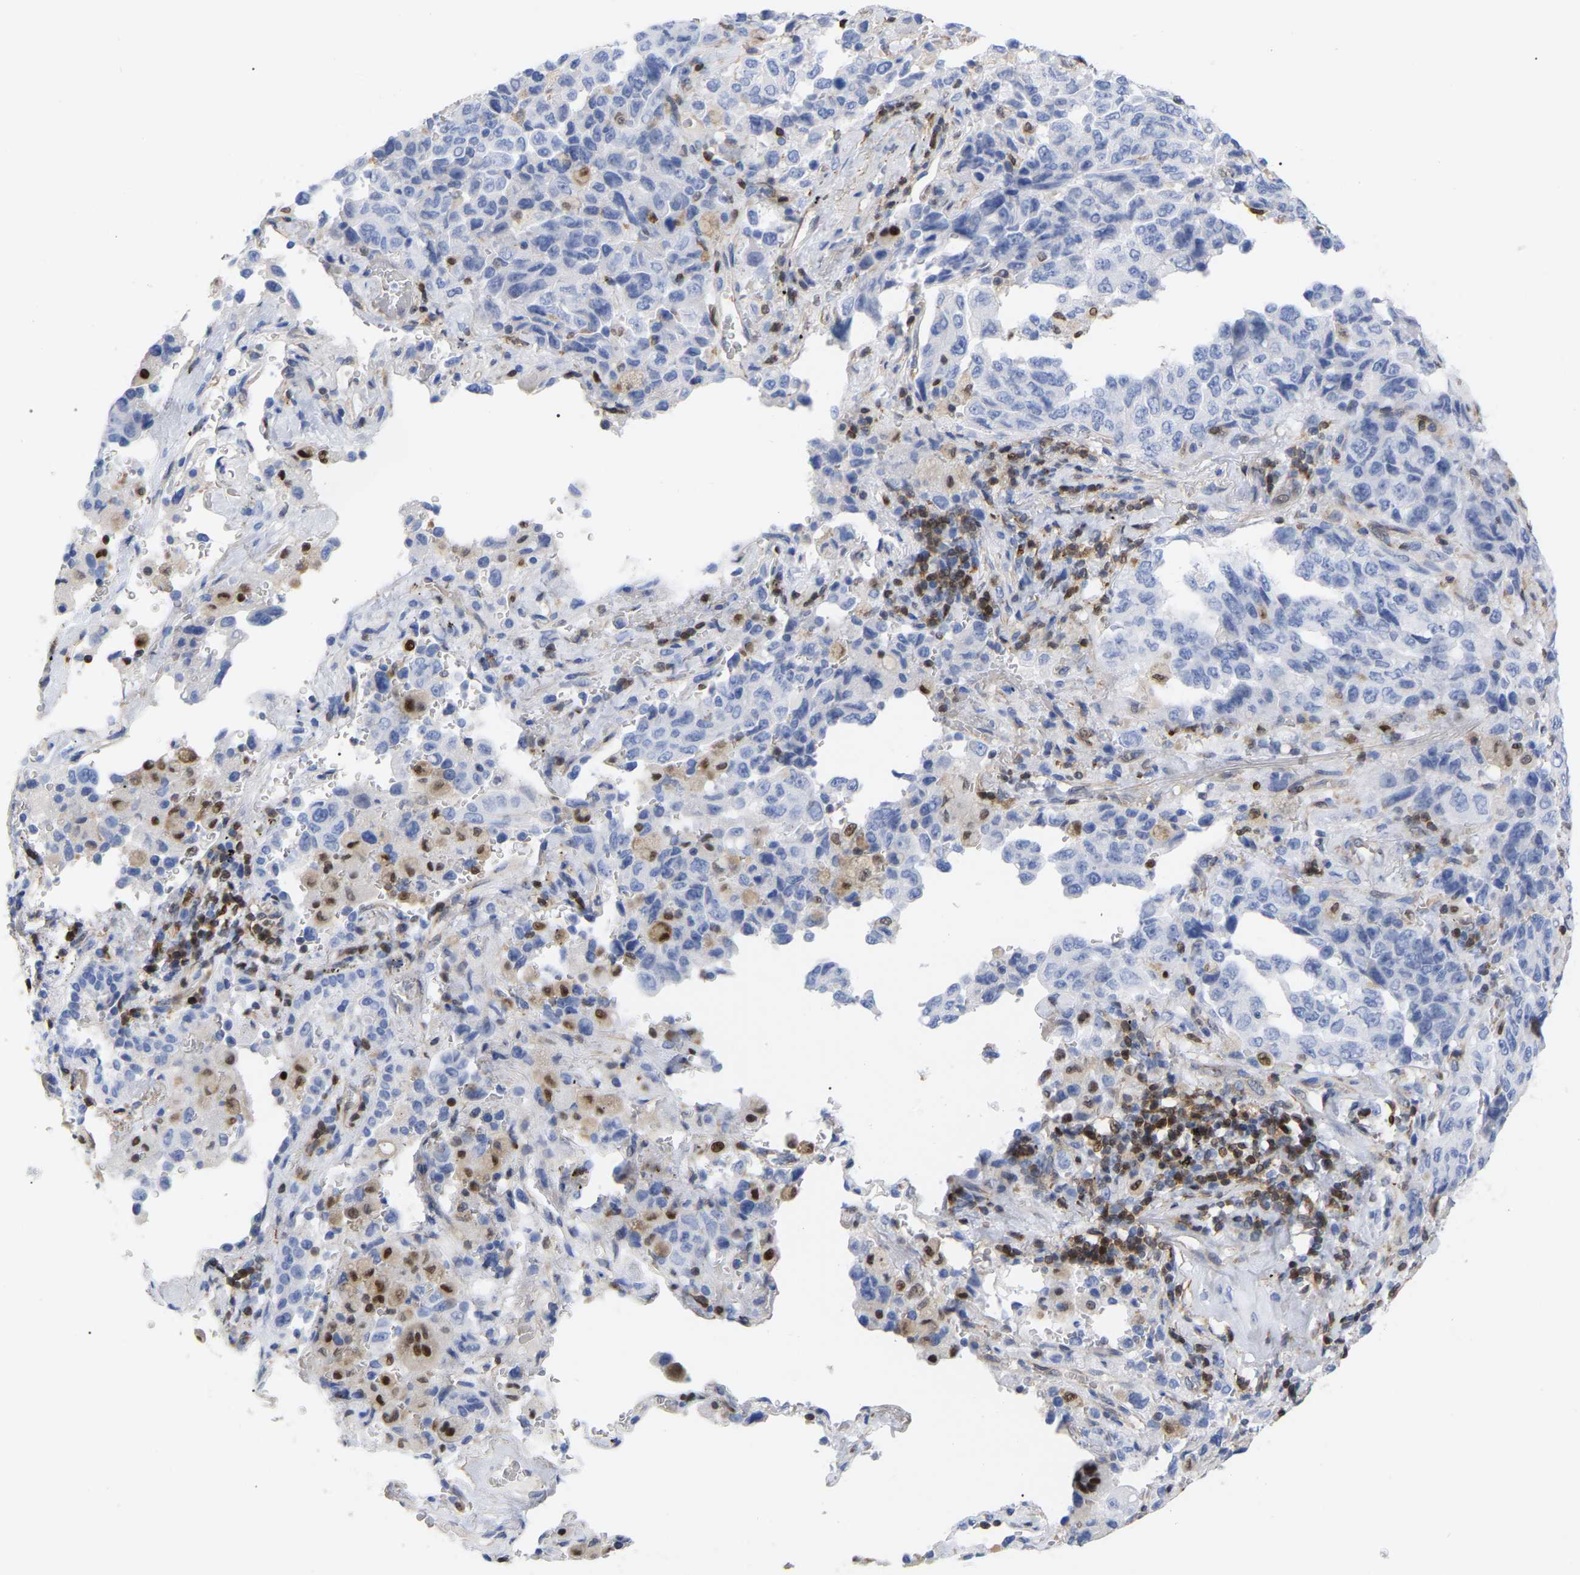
{"staining": {"intensity": "negative", "quantity": "none", "location": "none"}, "tissue": "lung cancer", "cell_type": "Tumor cells", "image_type": "cancer", "snomed": [{"axis": "morphology", "description": "Adenocarcinoma, NOS"}, {"axis": "topography", "description": "Lung"}], "caption": "Tumor cells show no significant expression in lung adenocarcinoma.", "gene": "GIMAP4", "patient": {"sex": "female", "age": 51}}